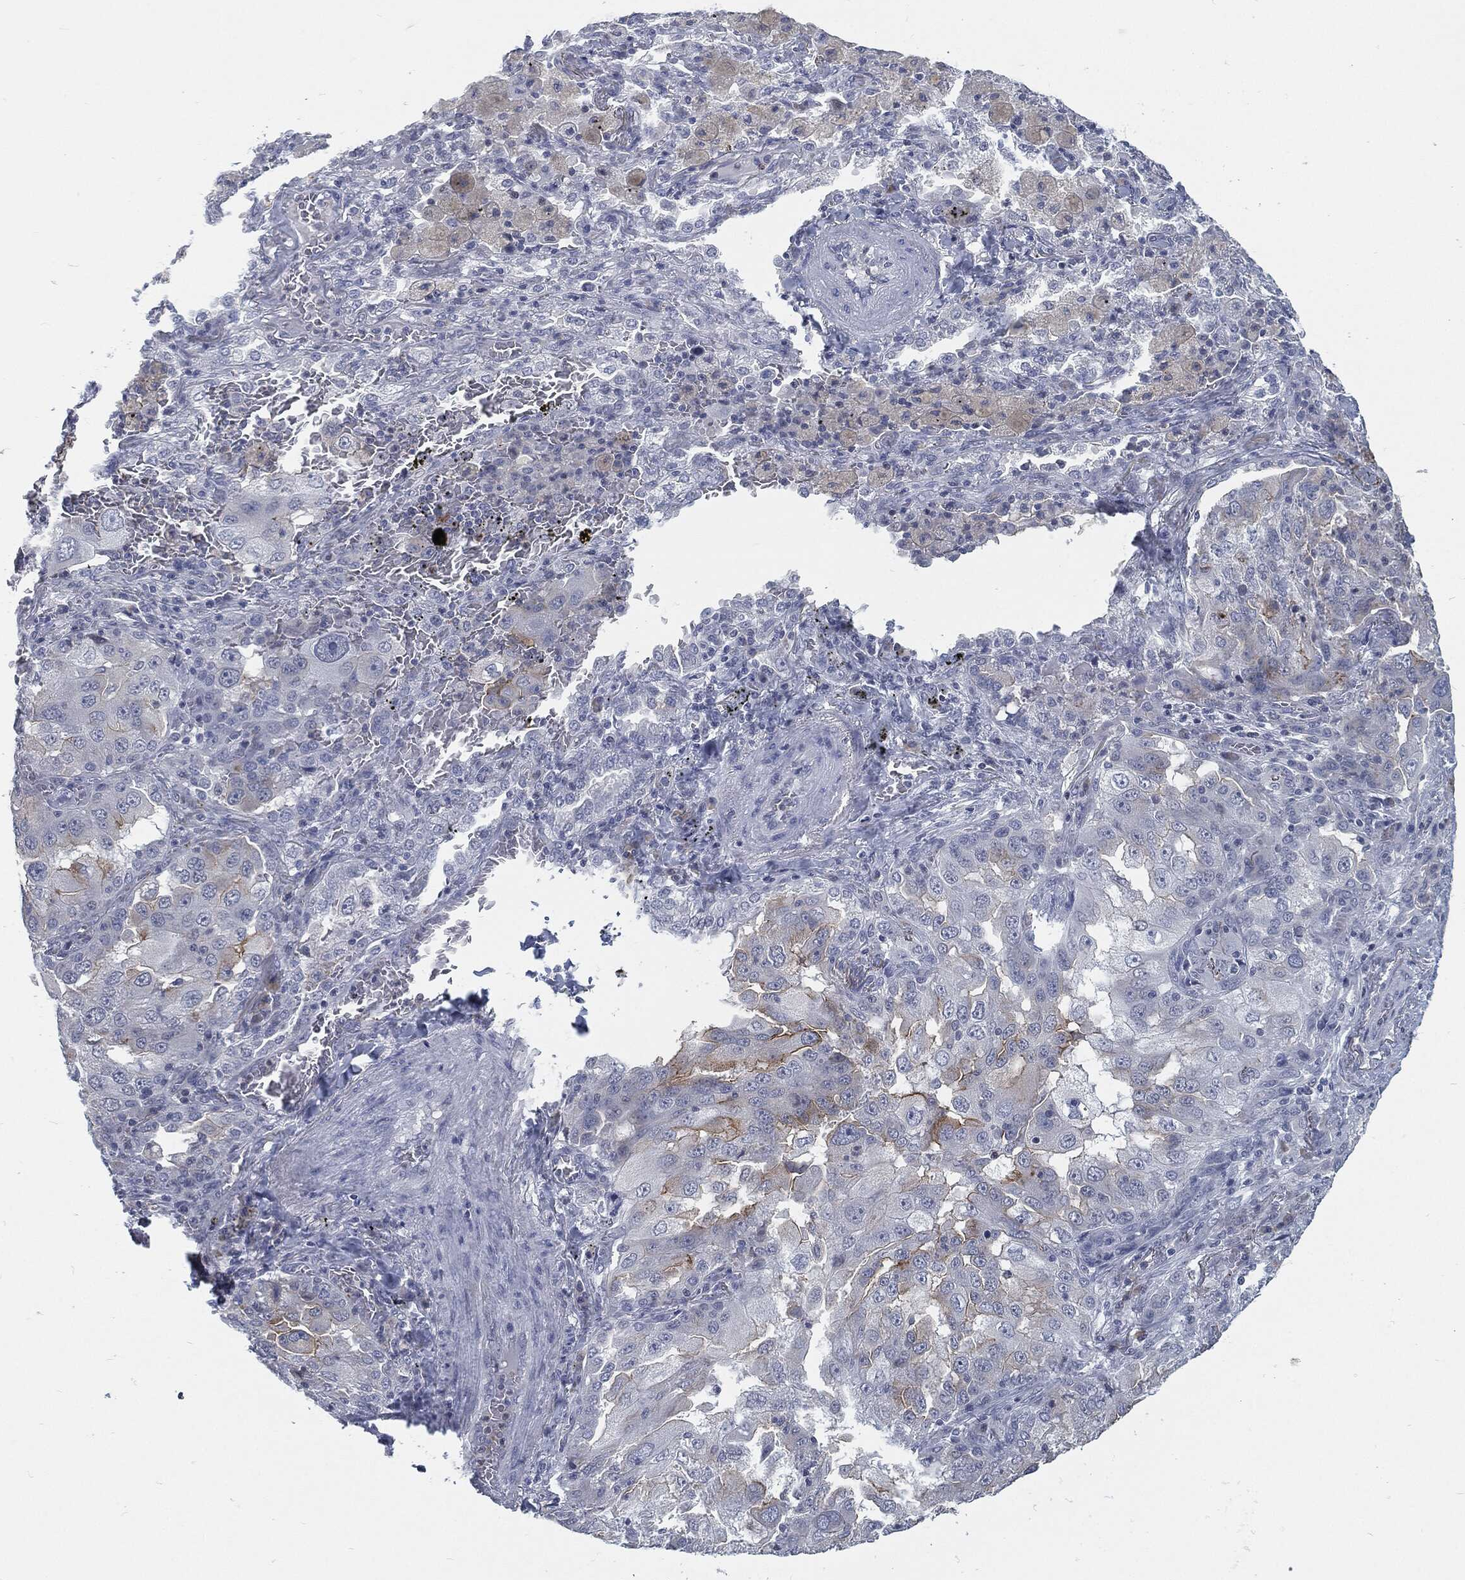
{"staining": {"intensity": "moderate", "quantity": "<25%", "location": "cytoplasmic/membranous"}, "tissue": "lung cancer", "cell_type": "Tumor cells", "image_type": "cancer", "snomed": [{"axis": "morphology", "description": "Adenocarcinoma, NOS"}, {"axis": "topography", "description": "Lung"}], "caption": "Tumor cells reveal moderate cytoplasmic/membranous staining in about <25% of cells in adenocarcinoma (lung).", "gene": "PROM1", "patient": {"sex": "female", "age": 61}}